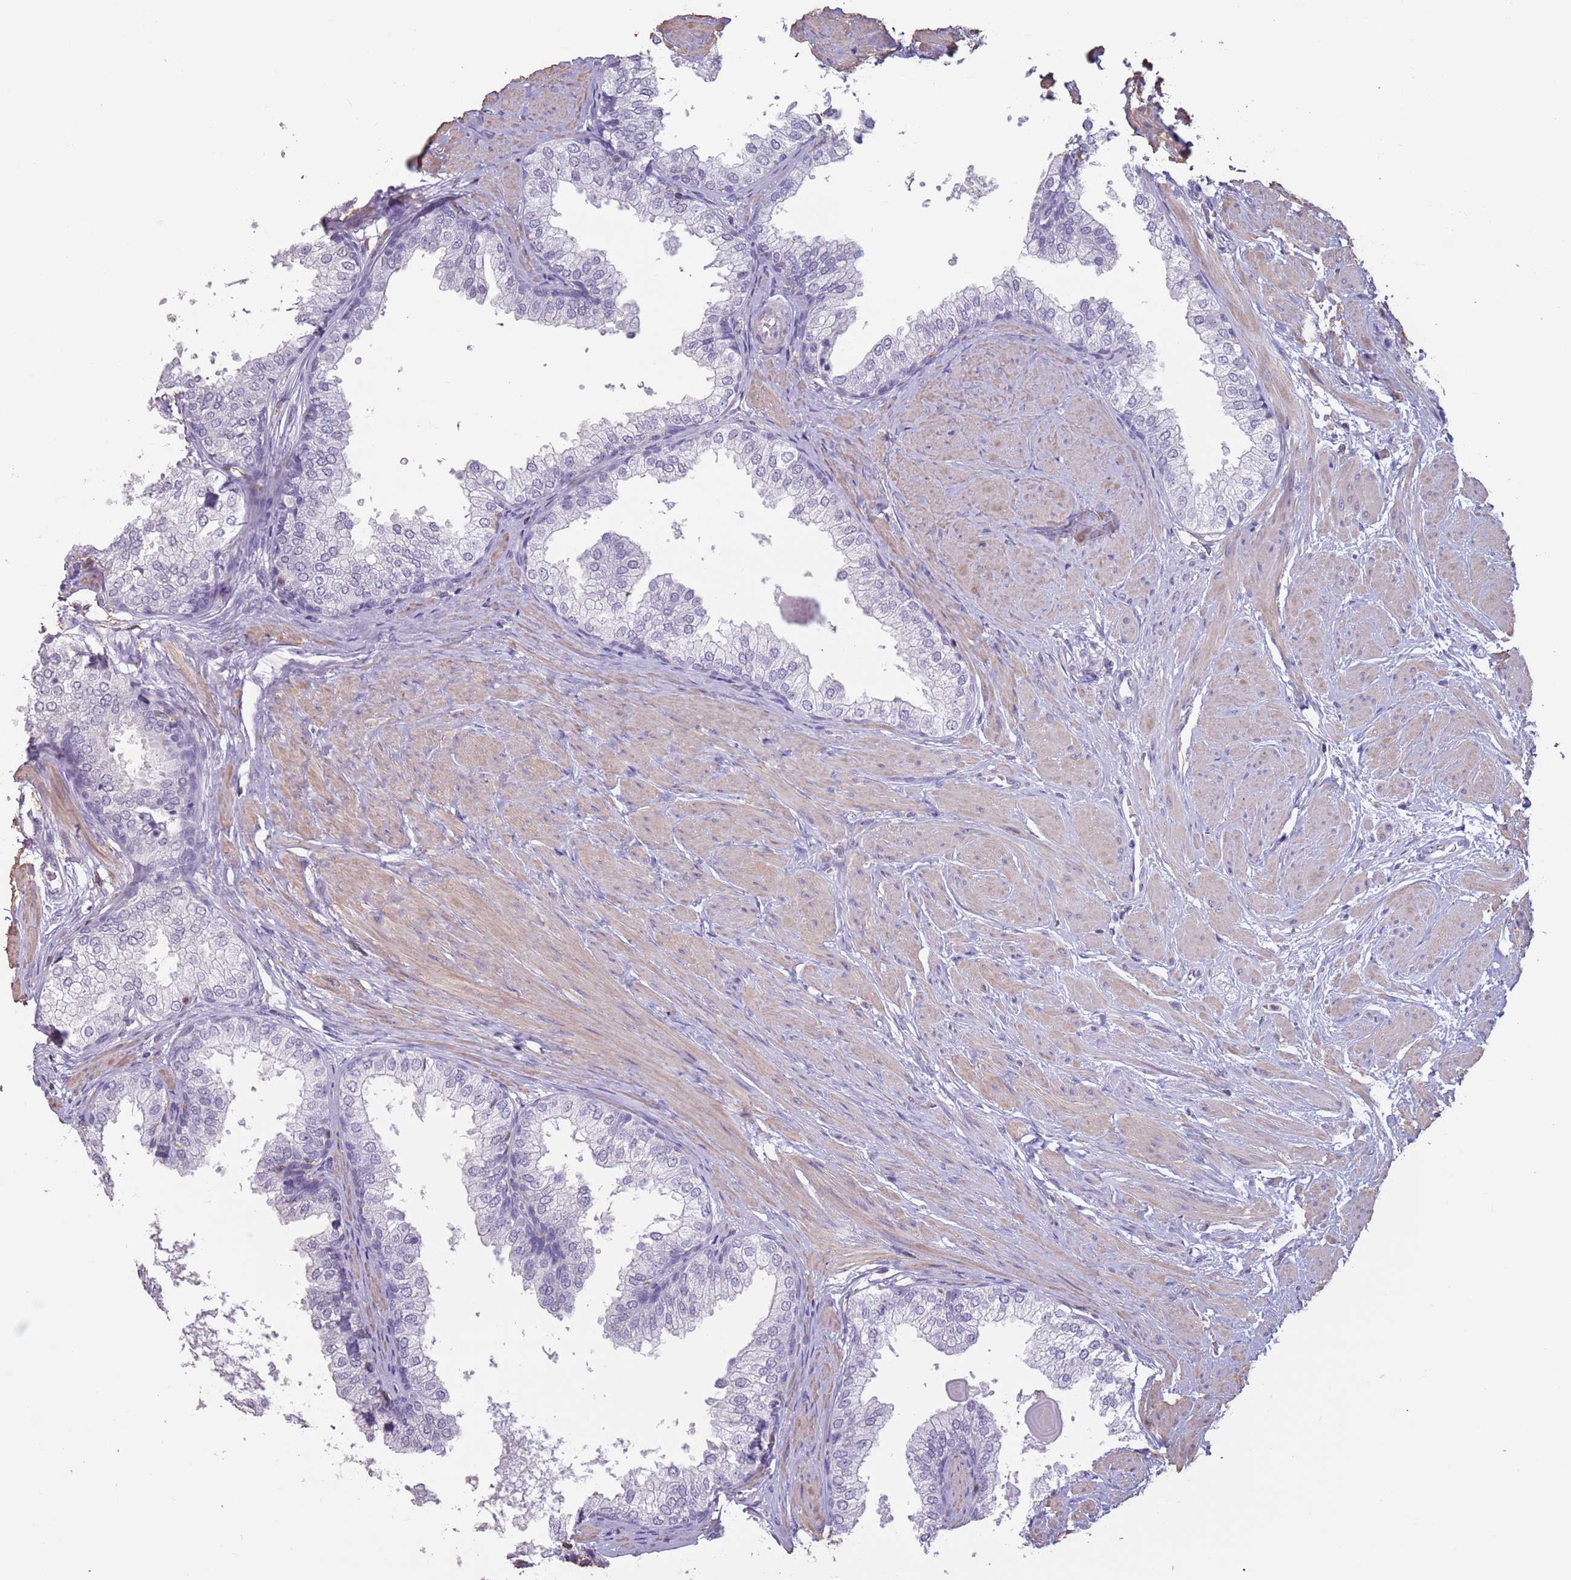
{"staining": {"intensity": "negative", "quantity": "none", "location": "none"}, "tissue": "prostate", "cell_type": "Glandular cells", "image_type": "normal", "snomed": [{"axis": "morphology", "description": "Normal tissue, NOS"}, {"axis": "topography", "description": "Prostate"}], "caption": "IHC micrograph of normal human prostate stained for a protein (brown), which reveals no positivity in glandular cells.", "gene": "SUN5", "patient": {"sex": "male", "age": 48}}